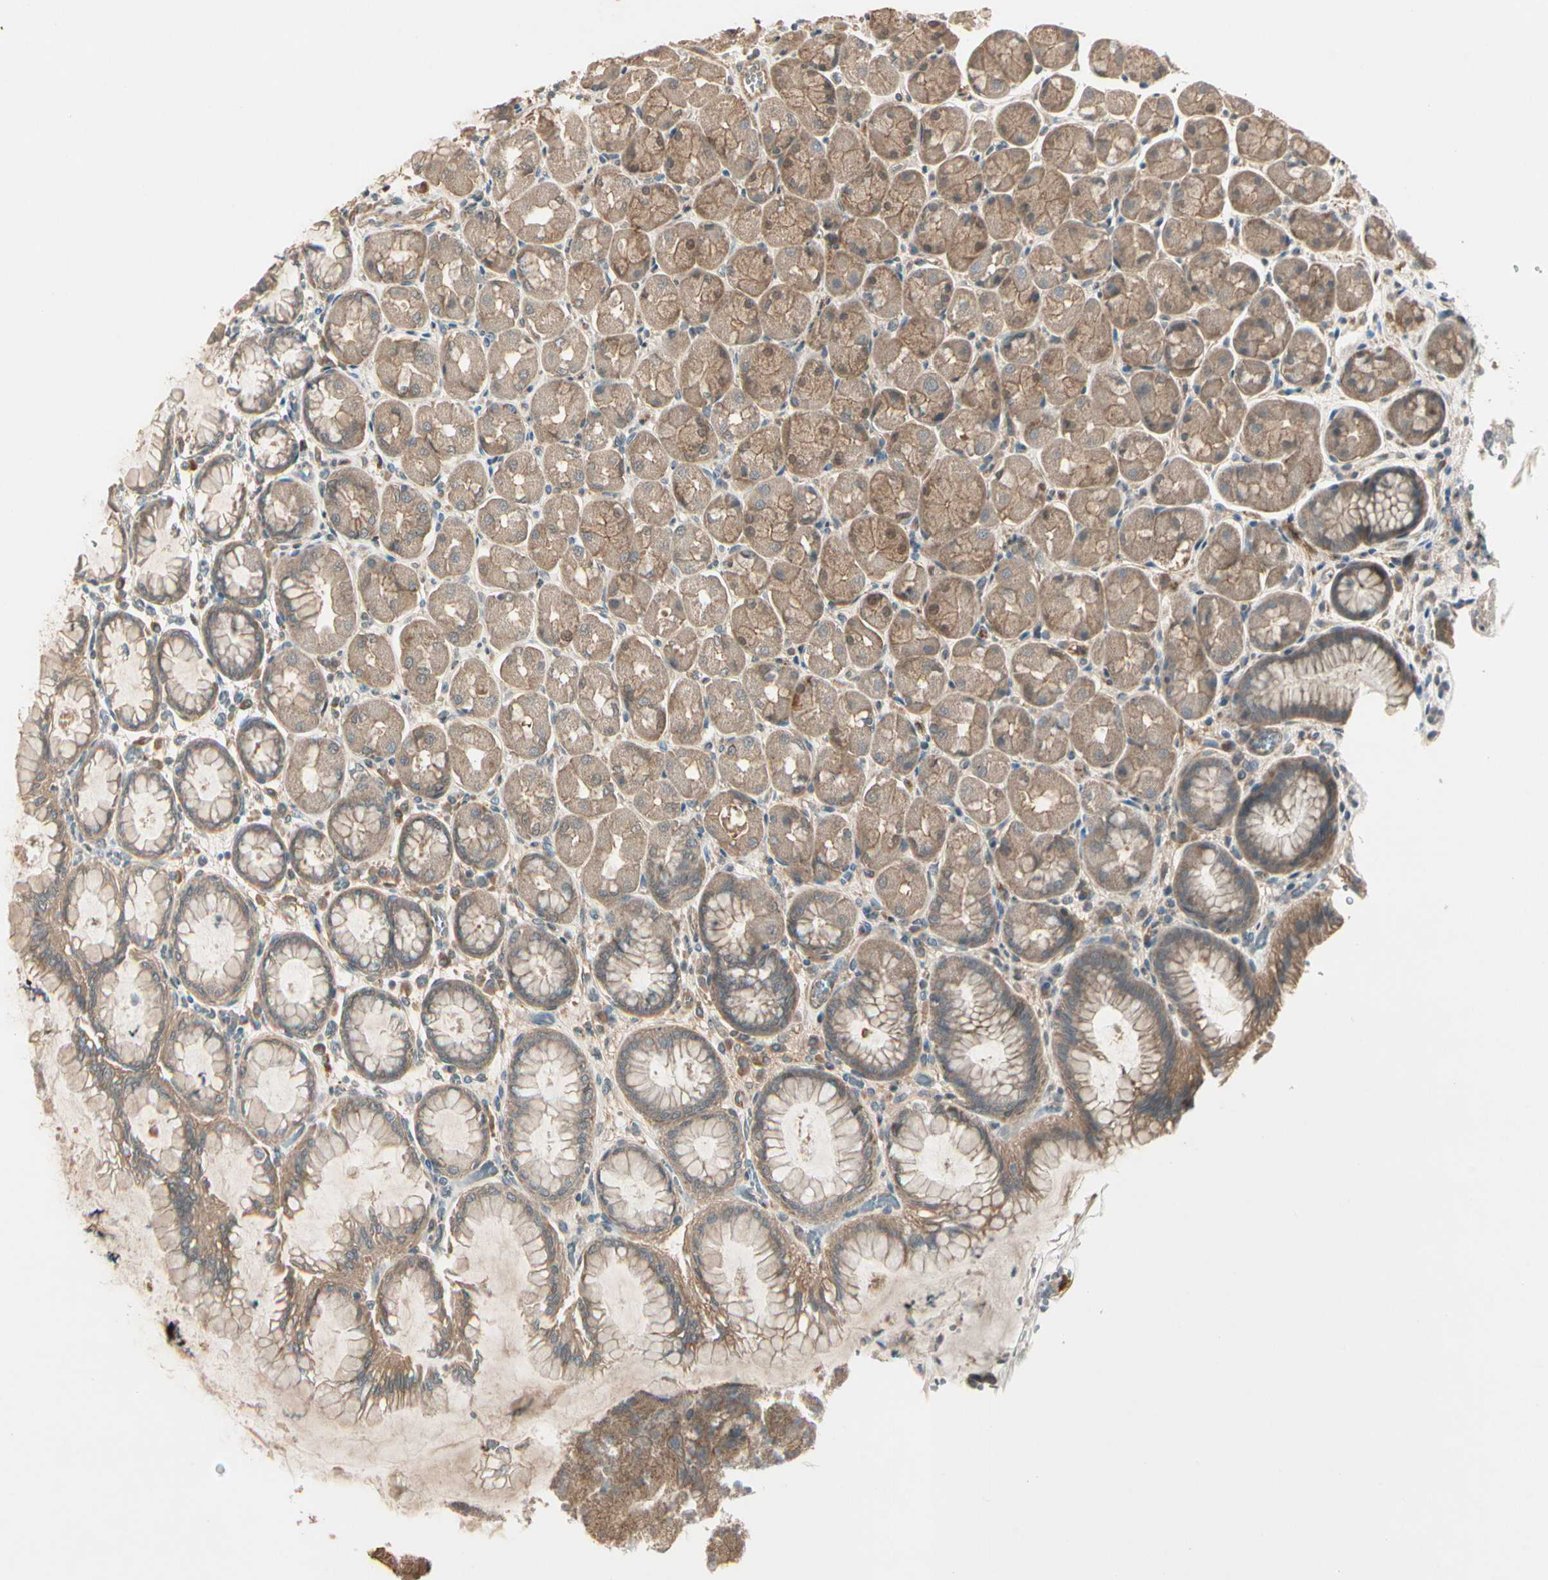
{"staining": {"intensity": "moderate", "quantity": ">75%", "location": "cytoplasmic/membranous"}, "tissue": "stomach", "cell_type": "Glandular cells", "image_type": "normal", "snomed": [{"axis": "morphology", "description": "Normal tissue, NOS"}, {"axis": "topography", "description": "Stomach, upper"}], "caption": "Moderate cytoplasmic/membranous positivity for a protein is present in approximately >75% of glandular cells of unremarkable stomach using immunohistochemistry (IHC).", "gene": "ACVR1", "patient": {"sex": "female", "age": 56}}